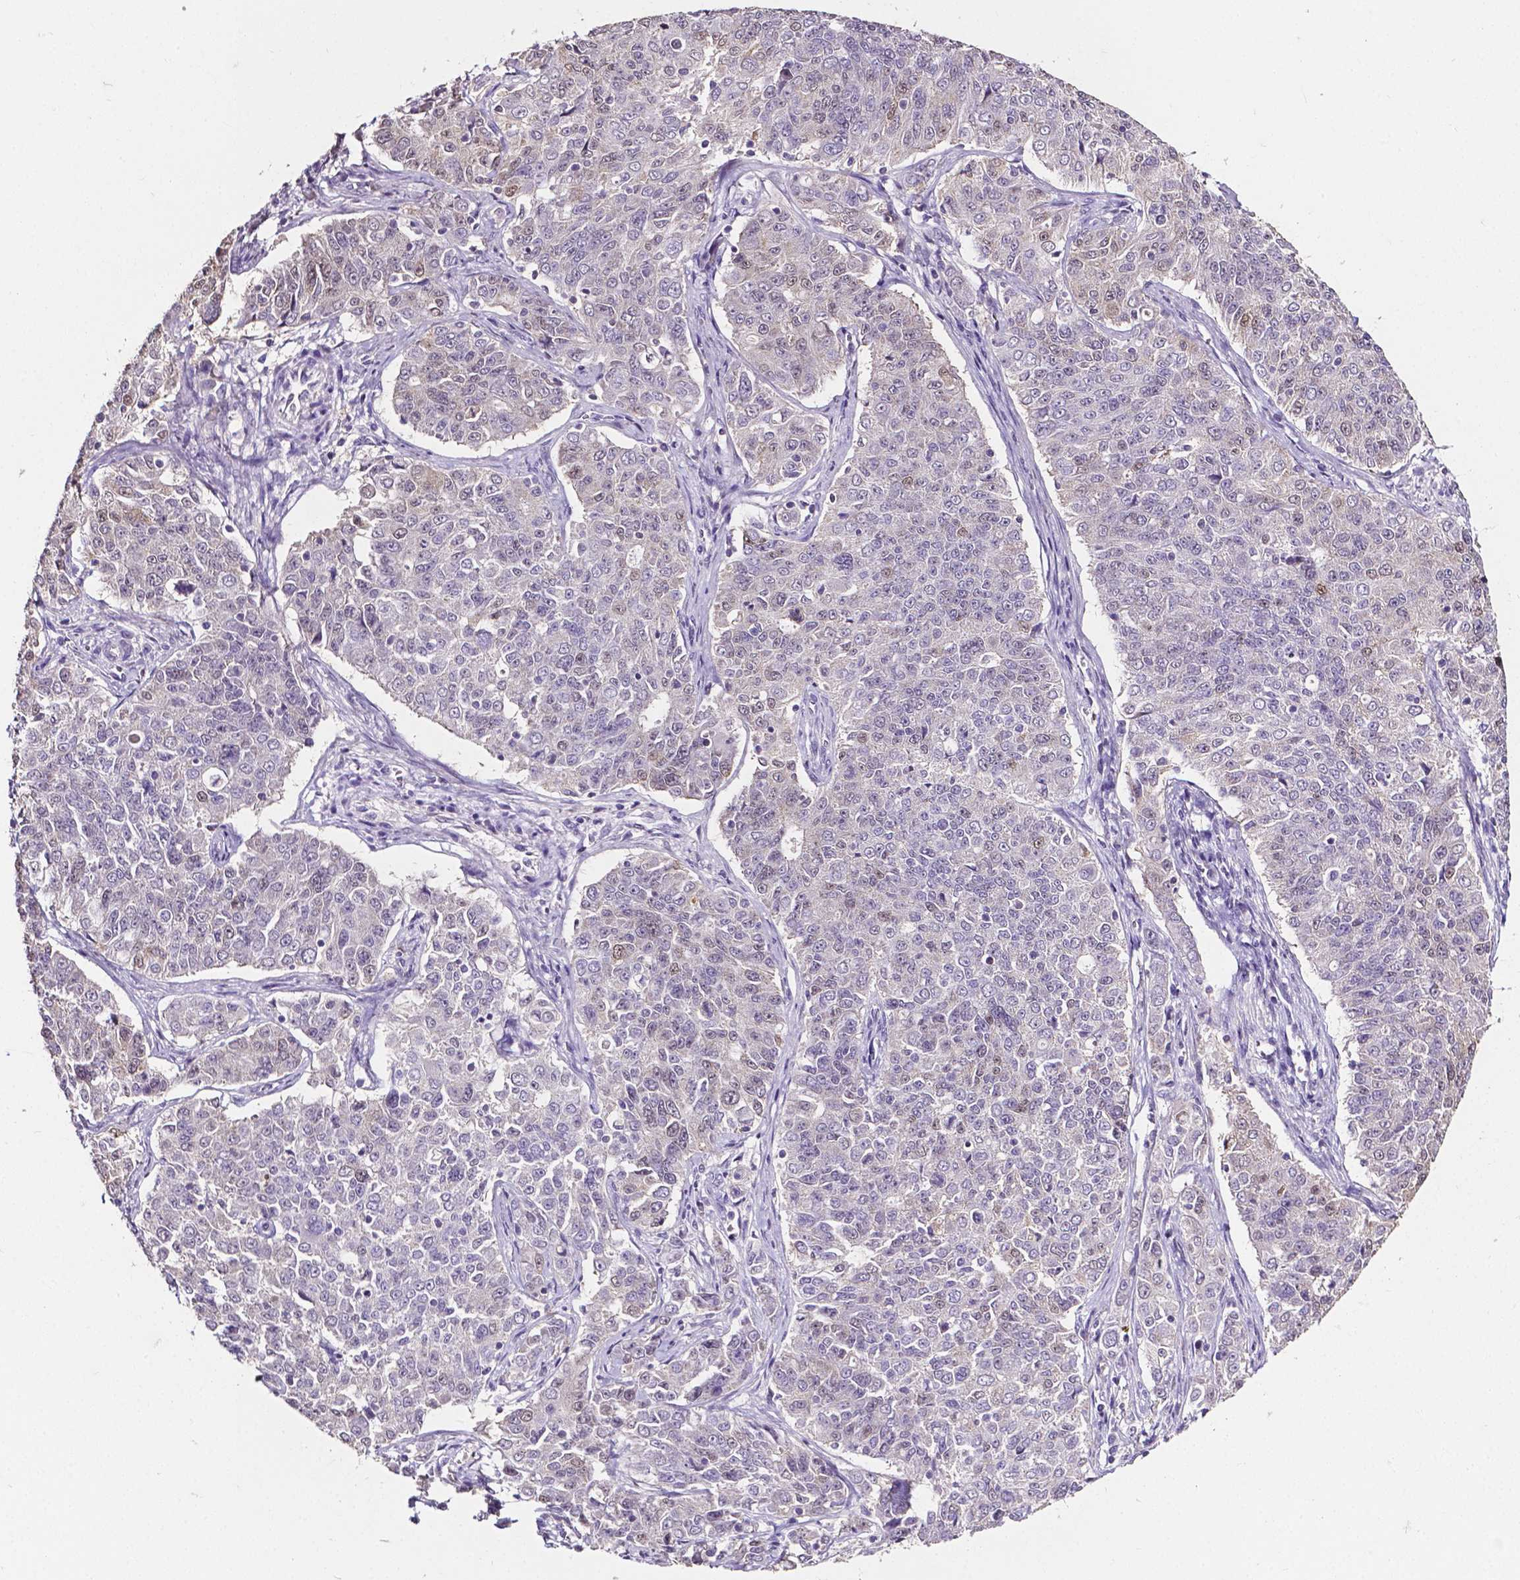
{"staining": {"intensity": "negative", "quantity": "none", "location": "none"}, "tissue": "endometrial cancer", "cell_type": "Tumor cells", "image_type": "cancer", "snomed": [{"axis": "morphology", "description": "Adenocarcinoma, NOS"}, {"axis": "topography", "description": "Endometrium"}], "caption": "Human endometrial adenocarcinoma stained for a protein using IHC exhibits no positivity in tumor cells.", "gene": "PSAT1", "patient": {"sex": "female", "age": 43}}